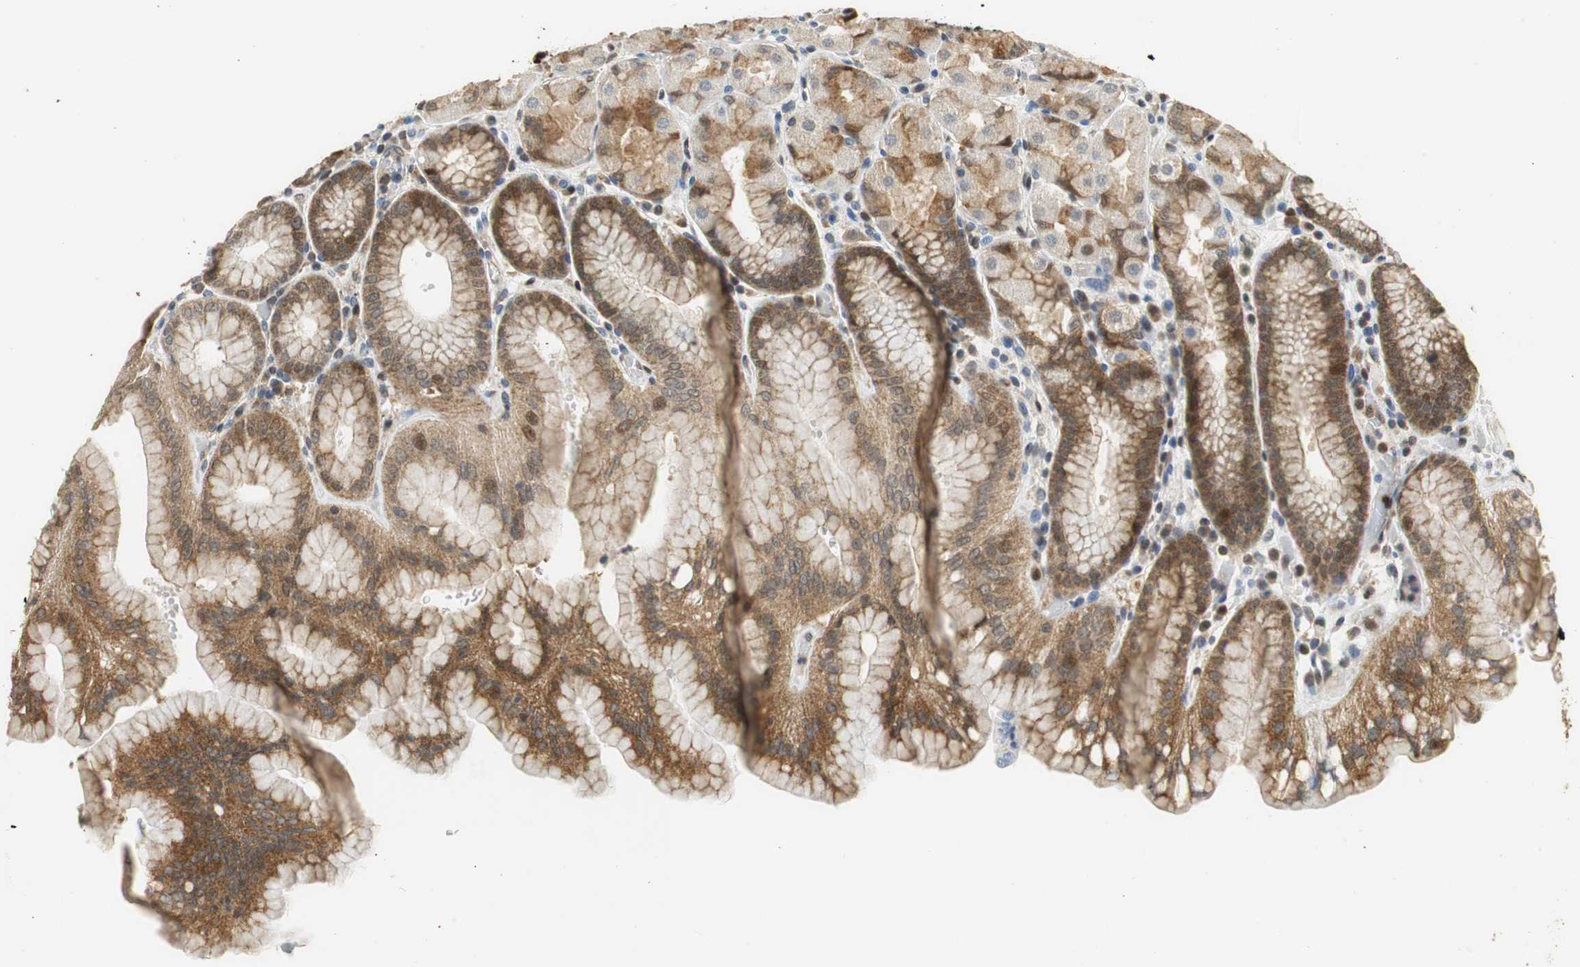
{"staining": {"intensity": "strong", "quantity": ">75%", "location": "cytoplasmic/membranous"}, "tissue": "stomach", "cell_type": "Glandular cells", "image_type": "normal", "snomed": [{"axis": "morphology", "description": "Normal tissue, NOS"}, {"axis": "topography", "description": "Stomach, upper"}, {"axis": "topography", "description": "Stomach"}], "caption": "IHC image of normal stomach stained for a protein (brown), which displays high levels of strong cytoplasmic/membranous staining in about >75% of glandular cells.", "gene": "GSDMD", "patient": {"sex": "male", "age": 76}}